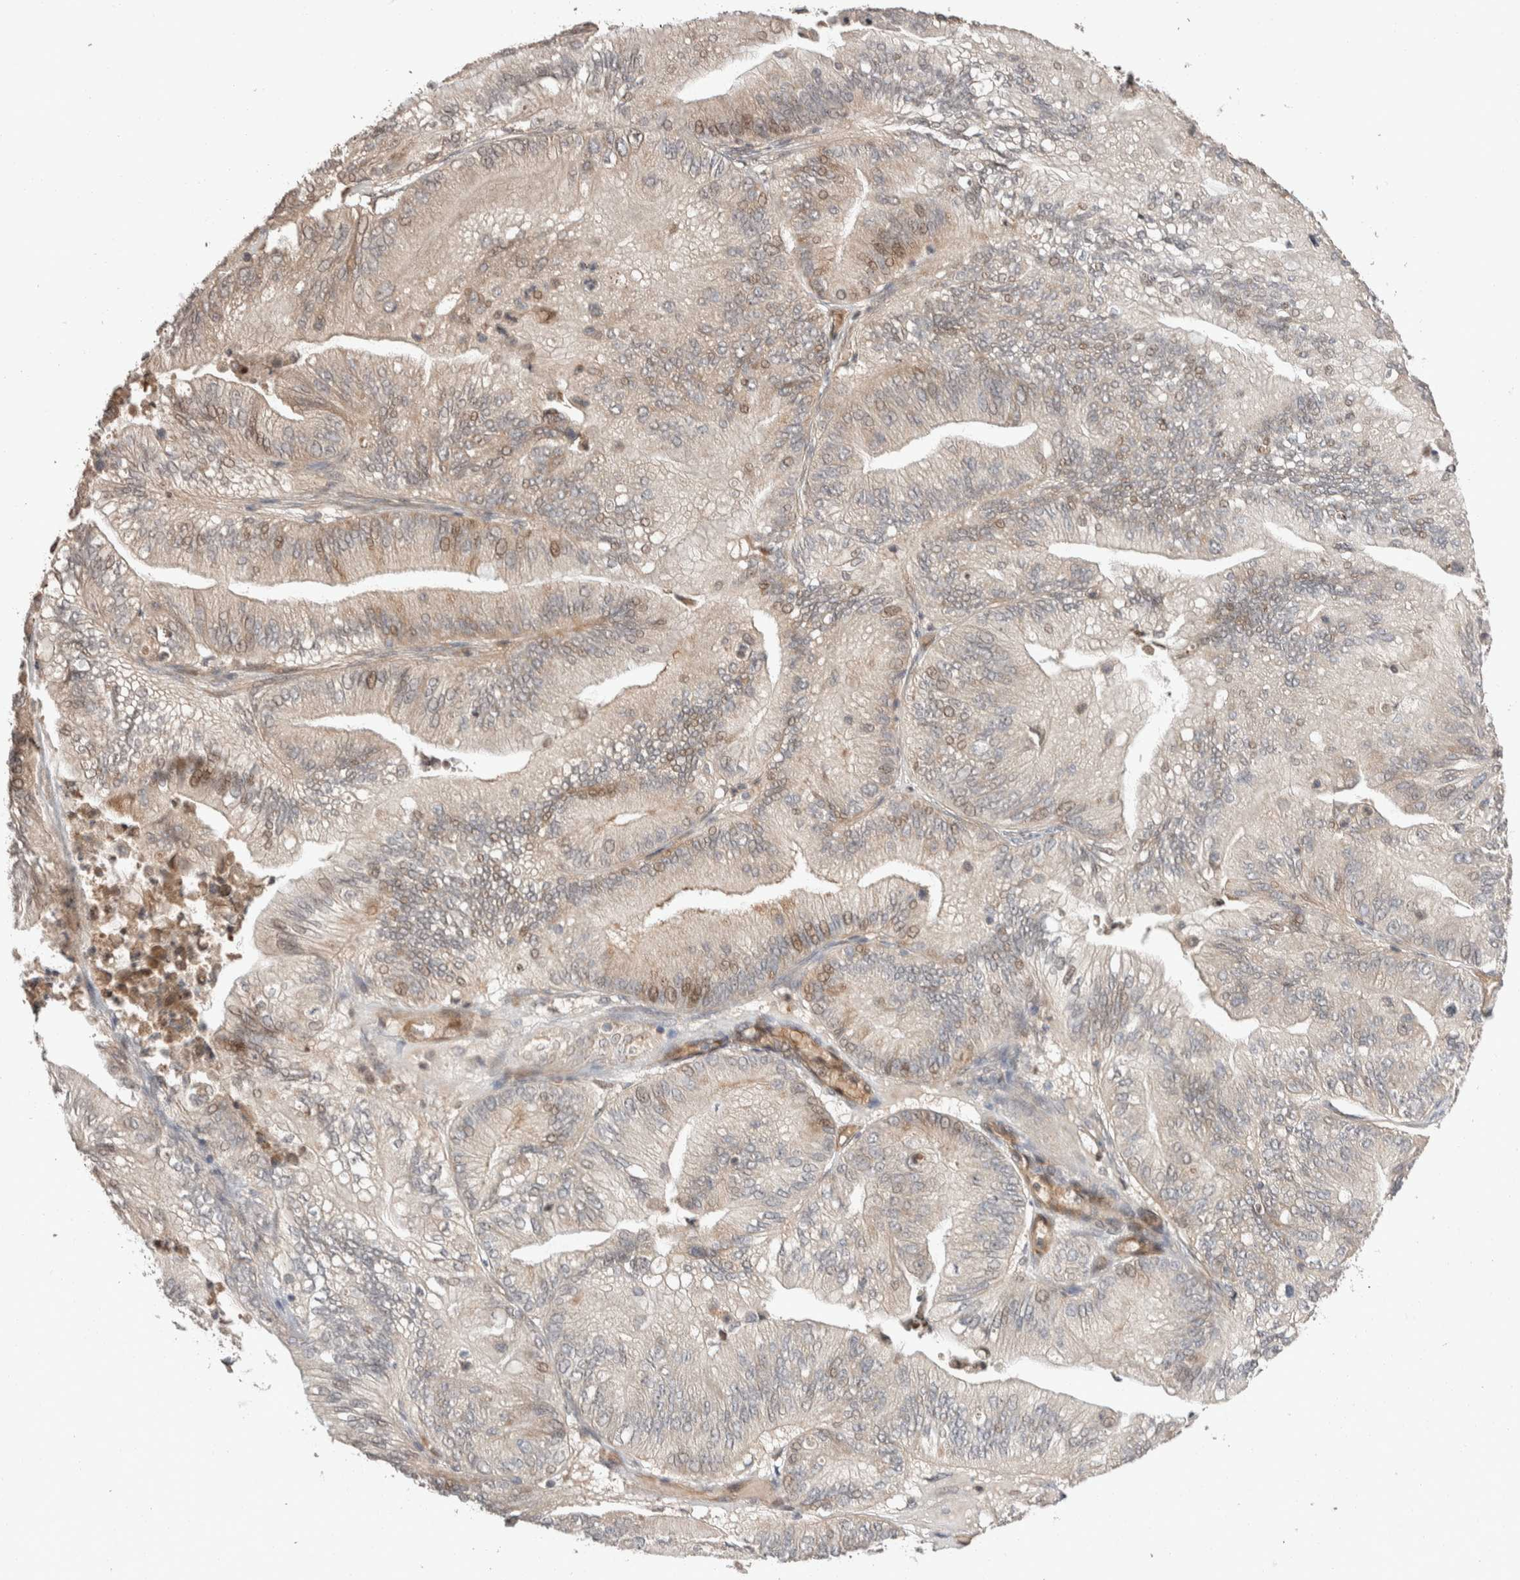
{"staining": {"intensity": "weak", "quantity": "25%-75%", "location": "cytoplasmic/membranous,nuclear"}, "tissue": "ovarian cancer", "cell_type": "Tumor cells", "image_type": "cancer", "snomed": [{"axis": "morphology", "description": "Cystadenocarcinoma, mucinous, NOS"}, {"axis": "topography", "description": "Ovary"}], "caption": "Immunohistochemistry (IHC) micrograph of neoplastic tissue: ovarian mucinous cystadenocarcinoma stained using IHC demonstrates low levels of weak protein expression localized specifically in the cytoplasmic/membranous and nuclear of tumor cells, appearing as a cytoplasmic/membranous and nuclear brown color.", "gene": "ERC1", "patient": {"sex": "female", "age": 61}}